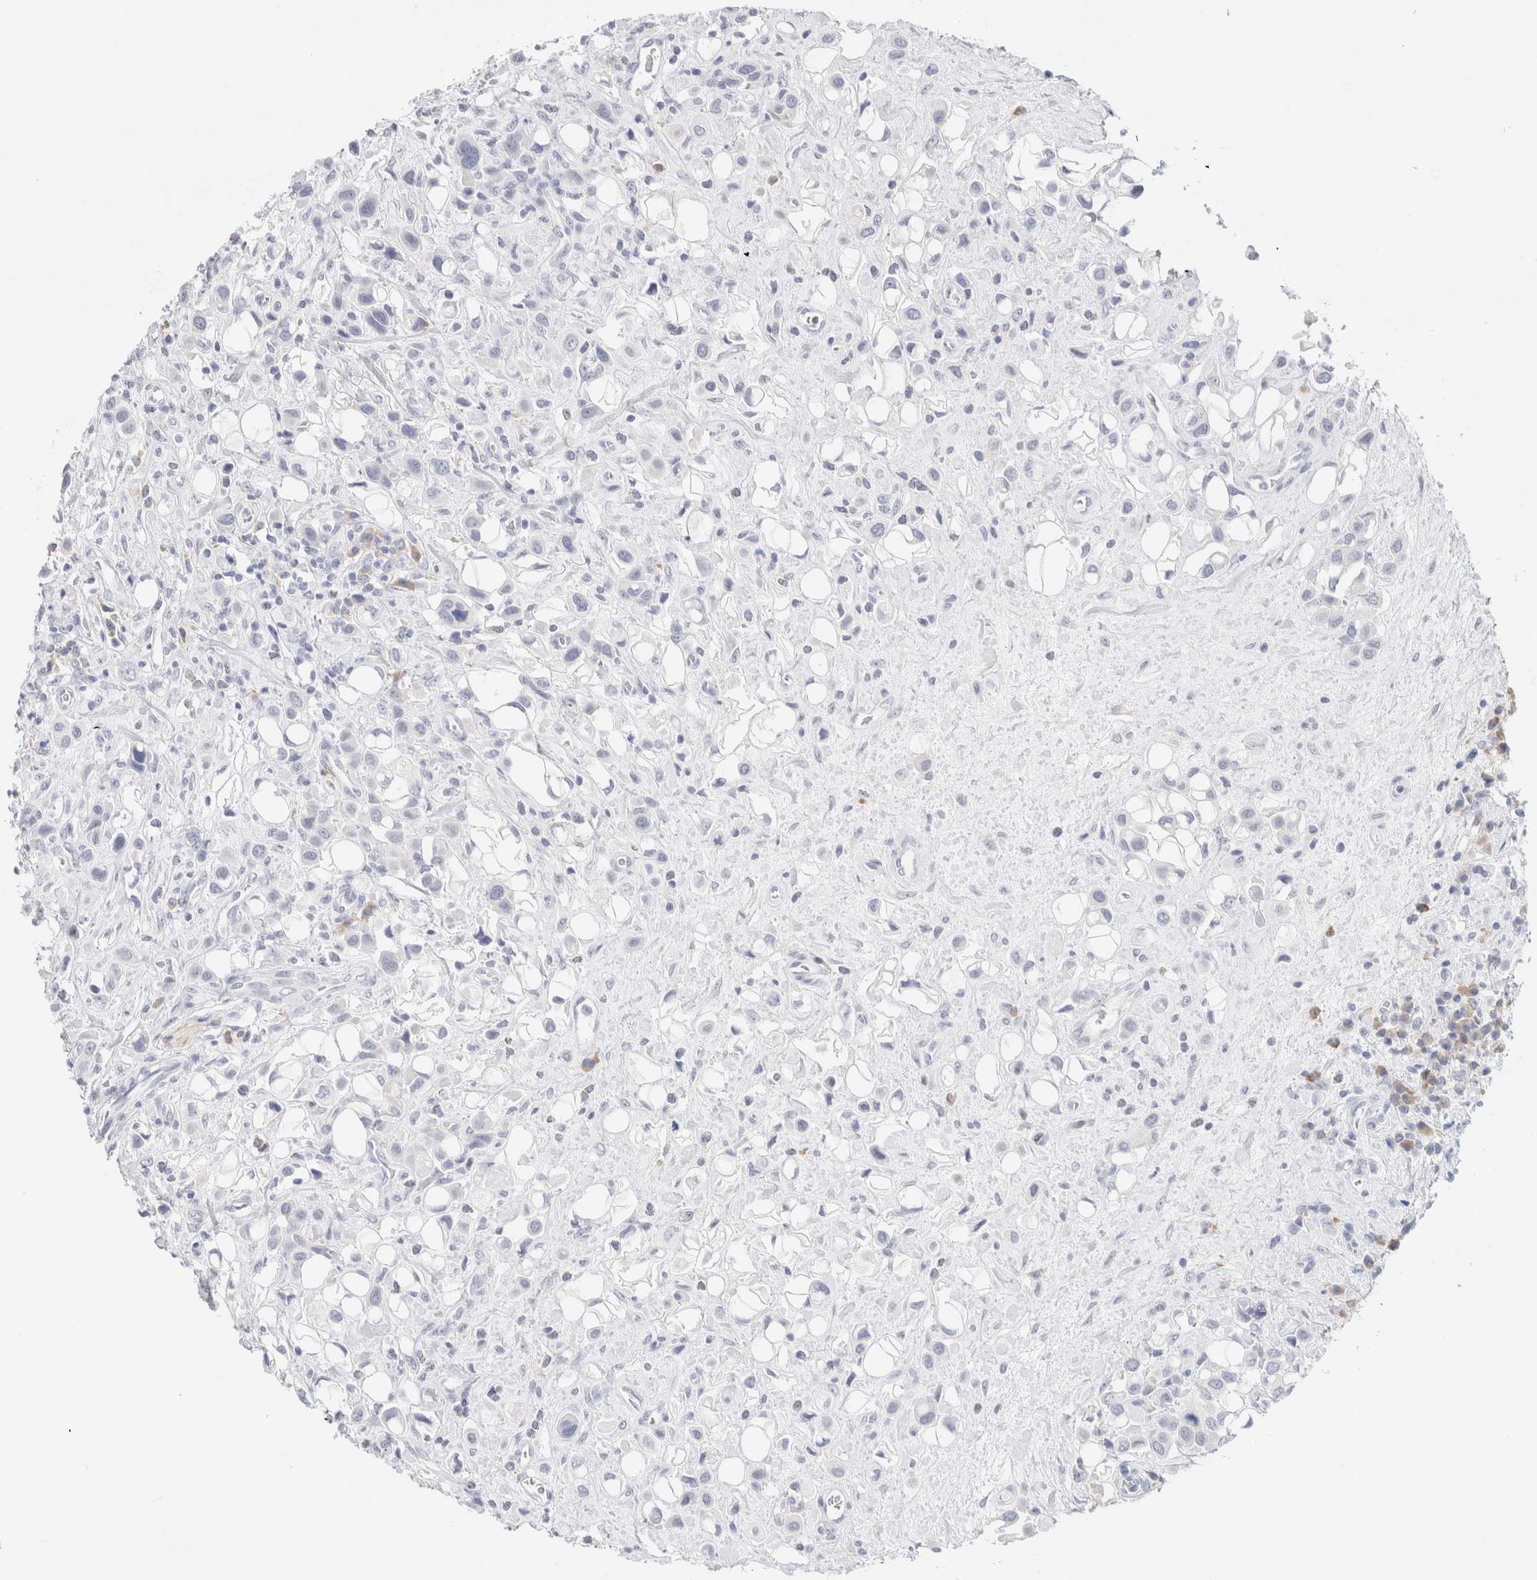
{"staining": {"intensity": "negative", "quantity": "none", "location": "none"}, "tissue": "urothelial cancer", "cell_type": "Tumor cells", "image_type": "cancer", "snomed": [{"axis": "morphology", "description": "Urothelial carcinoma, High grade"}, {"axis": "topography", "description": "Urinary bladder"}], "caption": "This is a micrograph of immunohistochemistry (IHC) staining of urothelial carcinoma (high-grade), which shows no staining in tumor cells.", "gene": "GADD45G", "patient": {"sex": "male", "age": 50}}